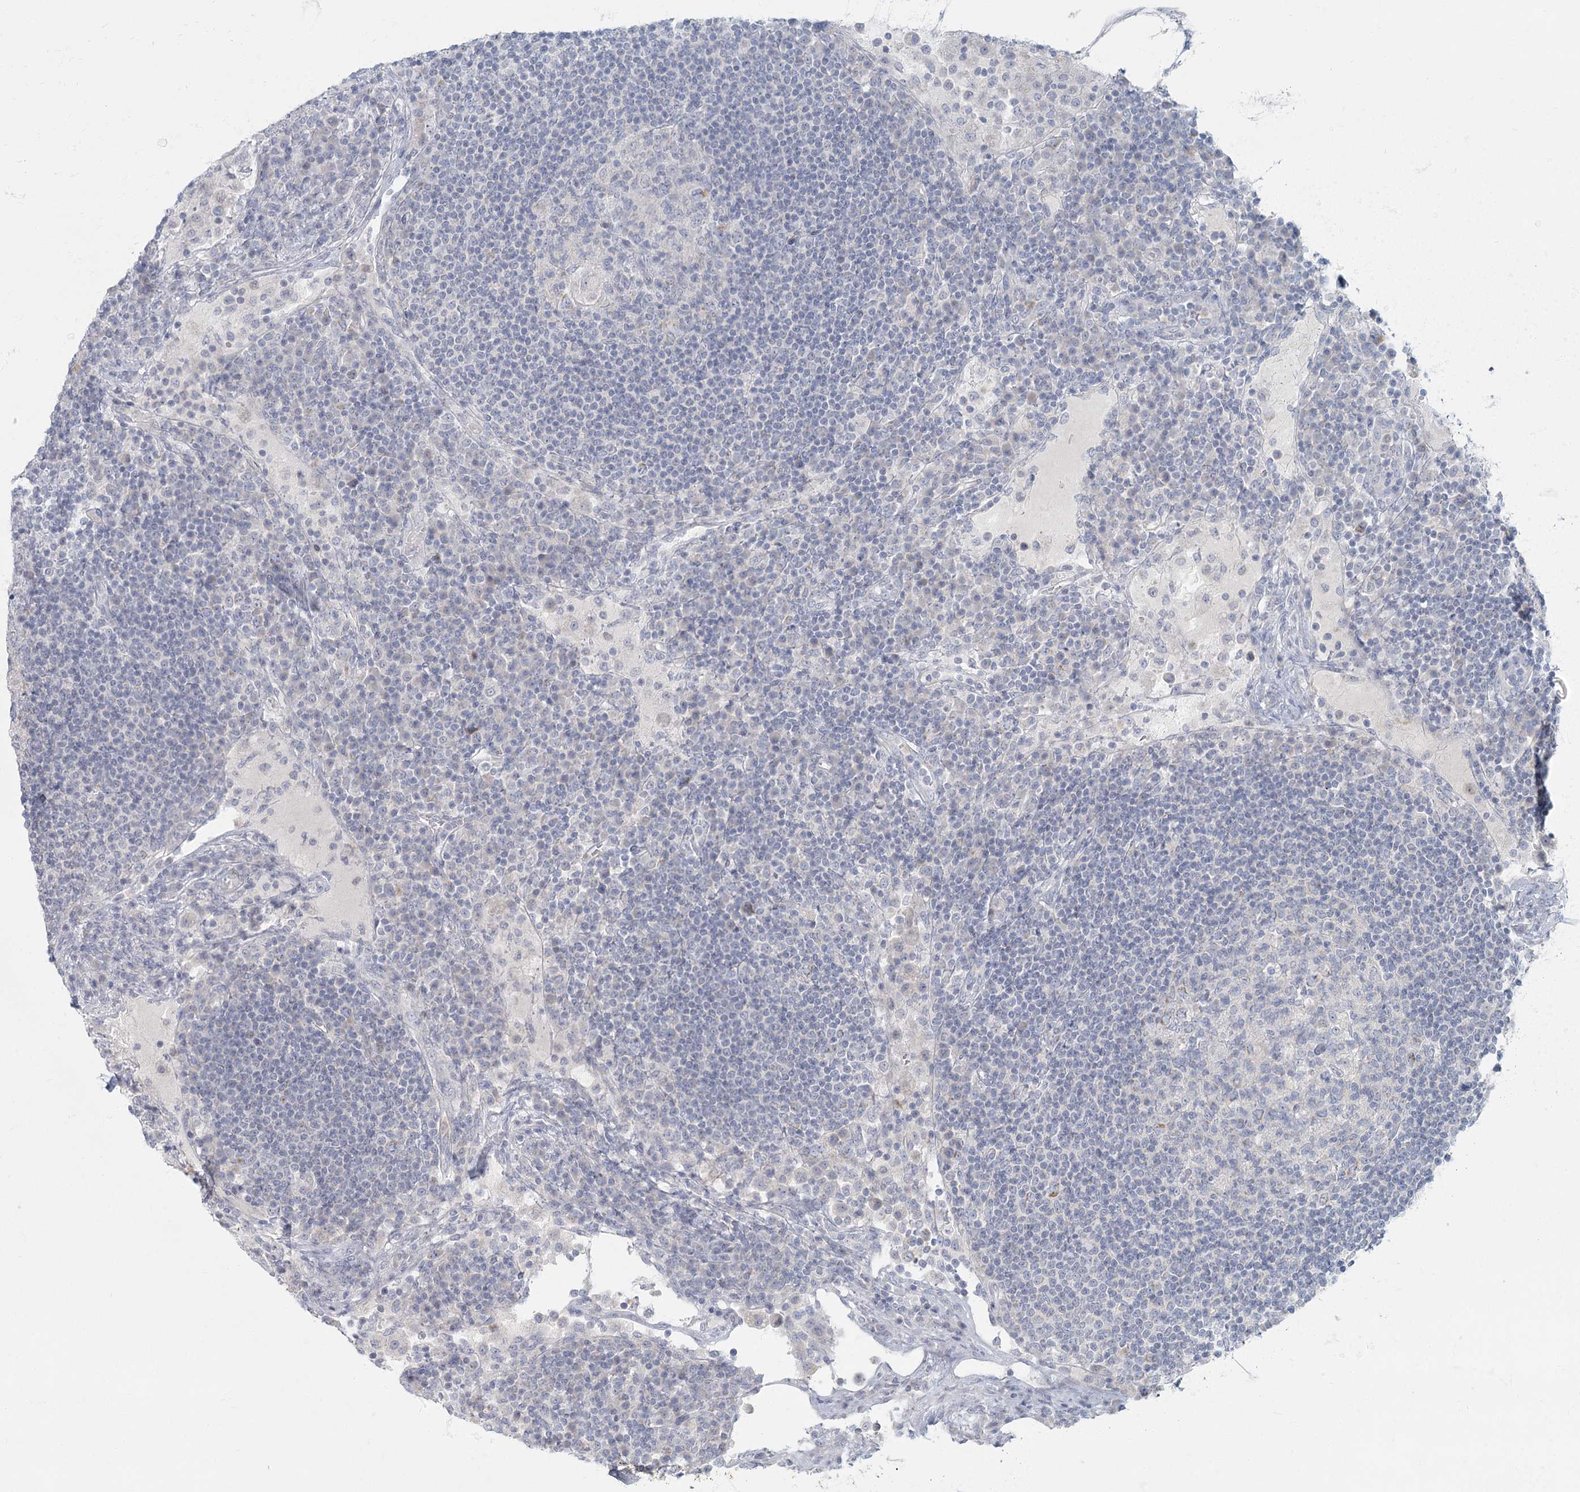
{"staining": {"intensity": "negative", "quantity": "none", "location": "none"}, "tissue": "lymph node", "cell_type": "Germinal center cells", "image_type": "normal", "snomed": [{"axis": "morphology", "description": "Normal tissue, NOS"}, {"axis": "topography", "description": "Lymph node"}], "caption": "Photomicrograph shows no significant protein expression in germinal center cells of unremarkable lymph node. Brightfield microscopy of immunohistochemistry stained with DAB (3,3'-diaminobenzidine) (brown) and hematoxylin (blue), captured at high magnification.", "gene": "FAM110C", "patient": {"sex": "female", "age": 53}}